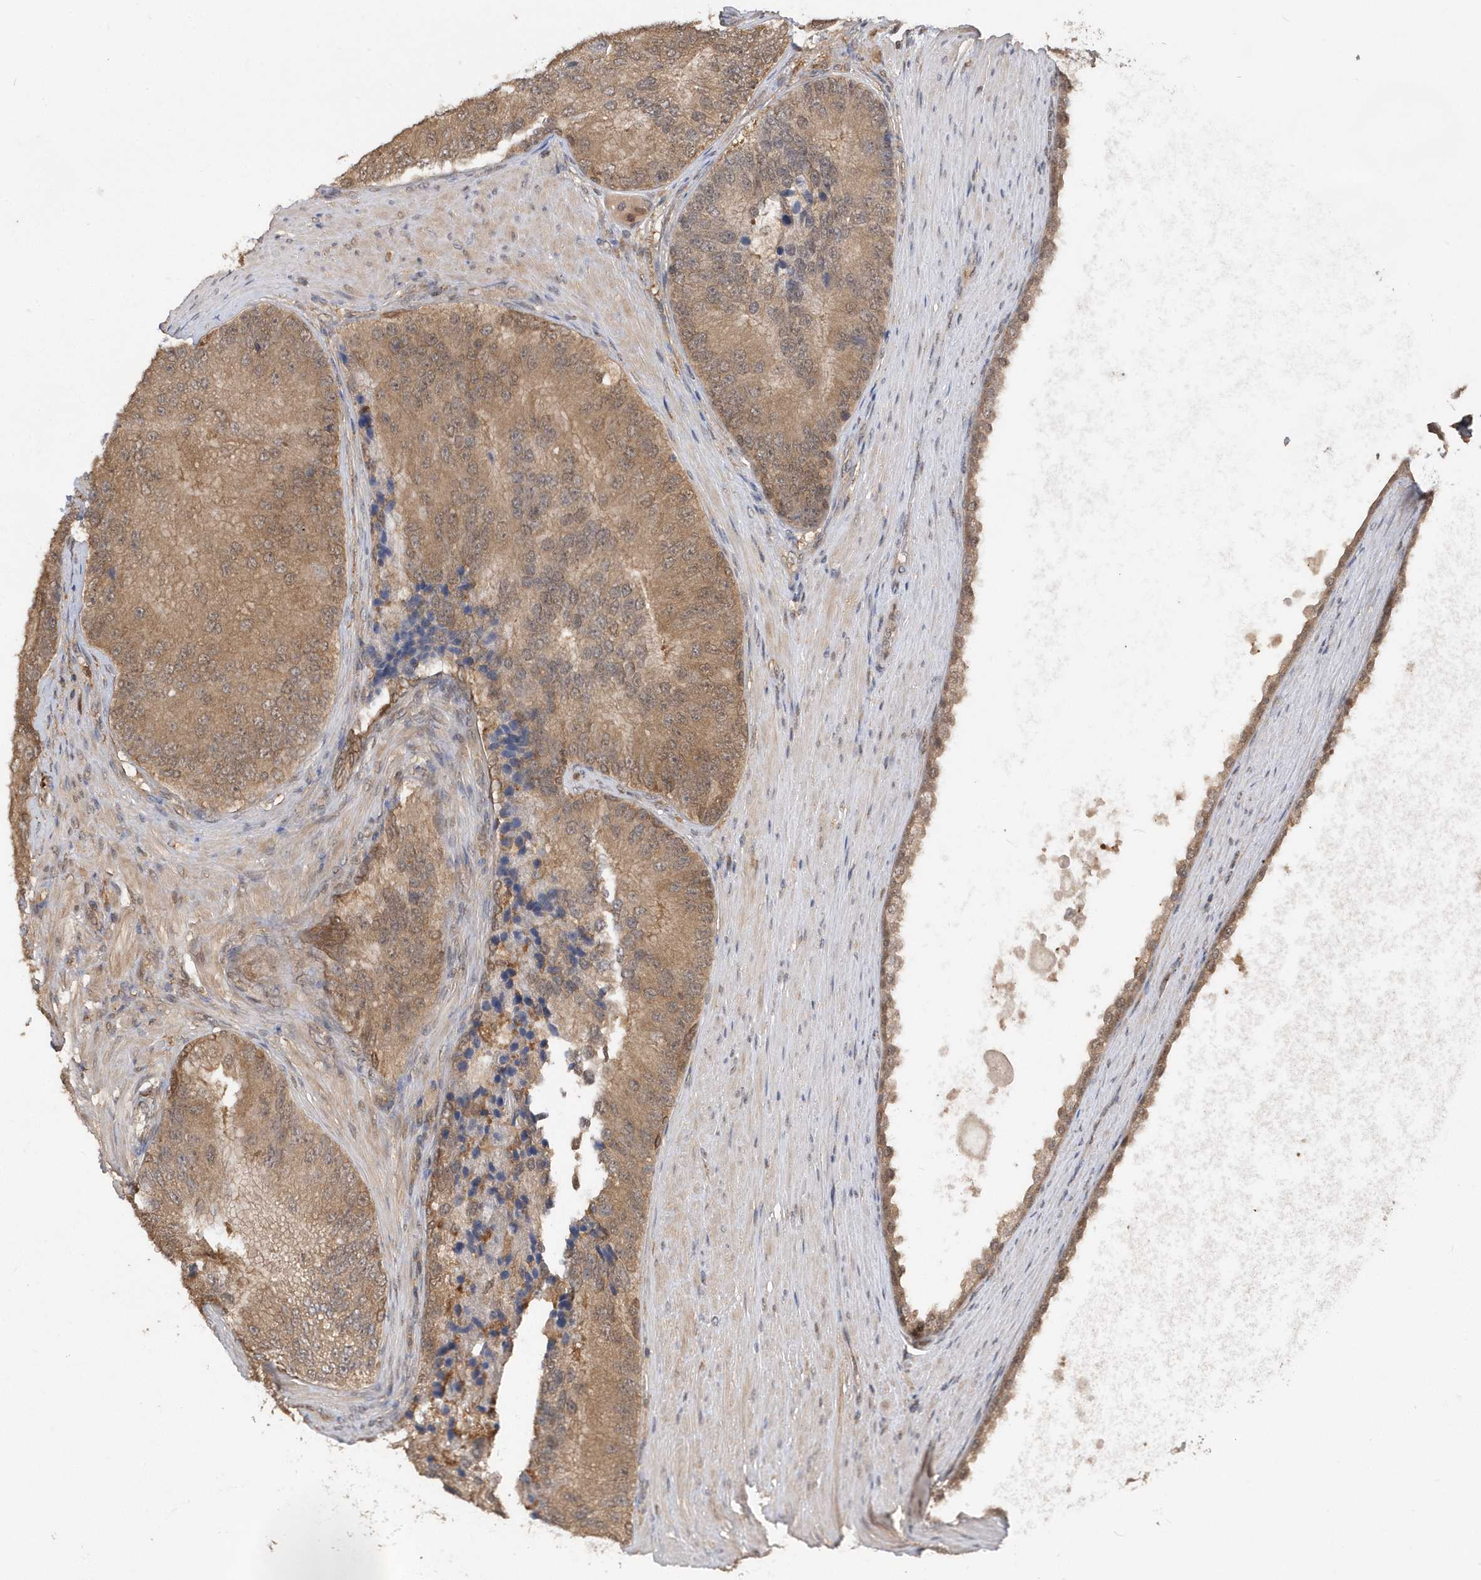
{"staining": {"intensity": "moderate", "quantity": ">75%", "location": "cytoplasmic/membranous"}, "tissue": "prostate cancer", "cell_type": "Tumor cells", "image_type": "cancer", "snomed": [{"axis": "morphology", "description": "Adenocarcinoma, High grade"}, {"axis": "topography", "description": "Prostate"}], "caption": "Immunohistochemical staining of human prostate high-grade adenocarcinoma reveals moderate cytoplasmic/membranous protein expression in approximately >75% of tumor cells.", "gene": "RPE", "patient": {"sex": "male", "age": 70}}